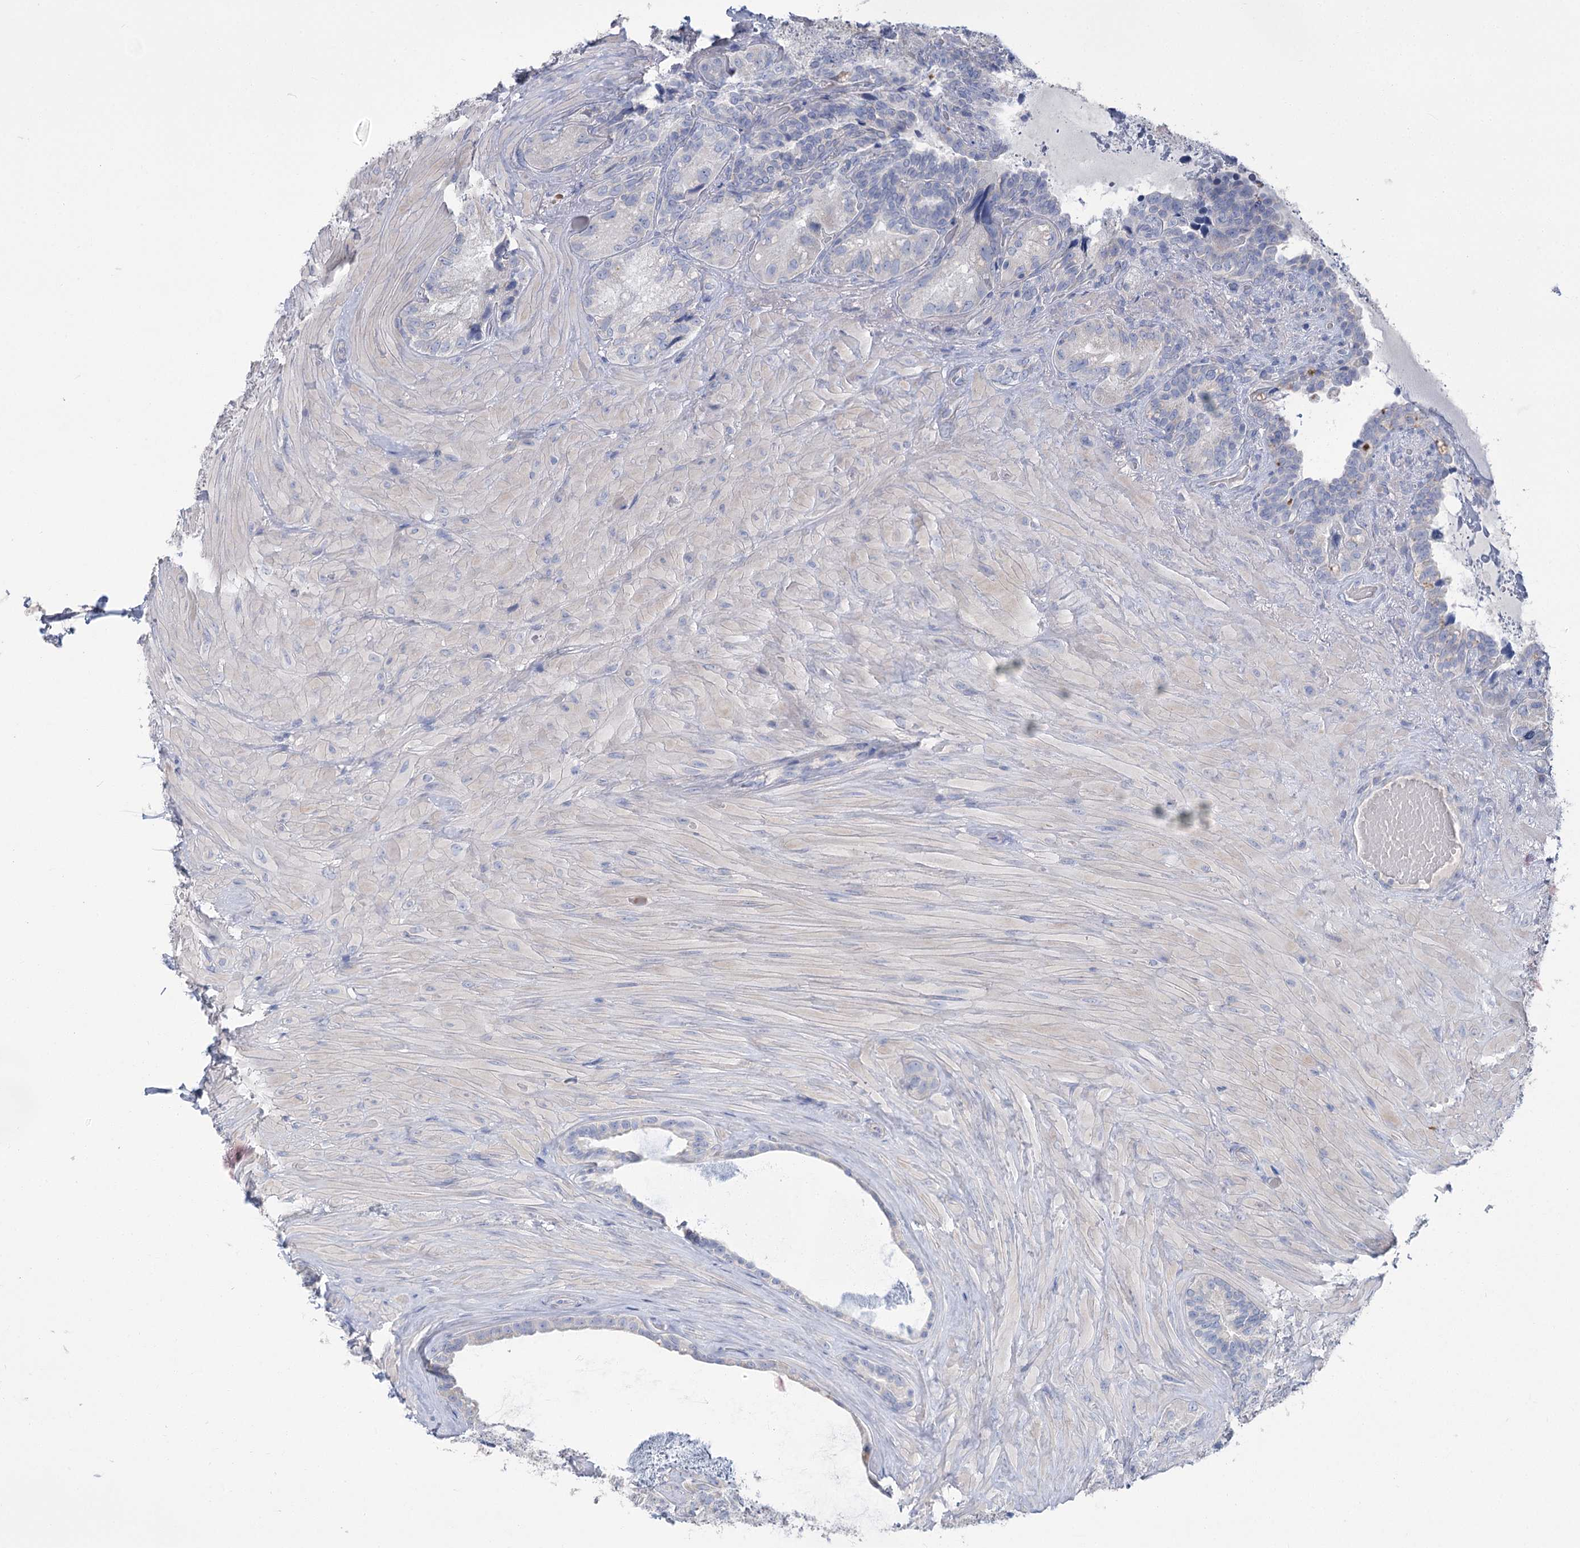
{"staining": {"intensity": "negative", "quantity": "none", "location": "none"}, "tissue": "seminal vesicle", "cell_type": "Glandular cells", "image_type": "normal", "snomed": [{"axis": "morphology", "description": "Normal tissue, NOS"}, {"axis": "topography", "description": "Seminal veicle"}, {"axis": "topography", "description": "Peripheral nerve tissue"}], "caption": "Glandular cells are negative for brown protein staining in benign seminal vesicle. (IHC, brightfield microscopy, high magnification).", "gene": "SLC9A3", "patient": {"sex": "male", "age": 67}}